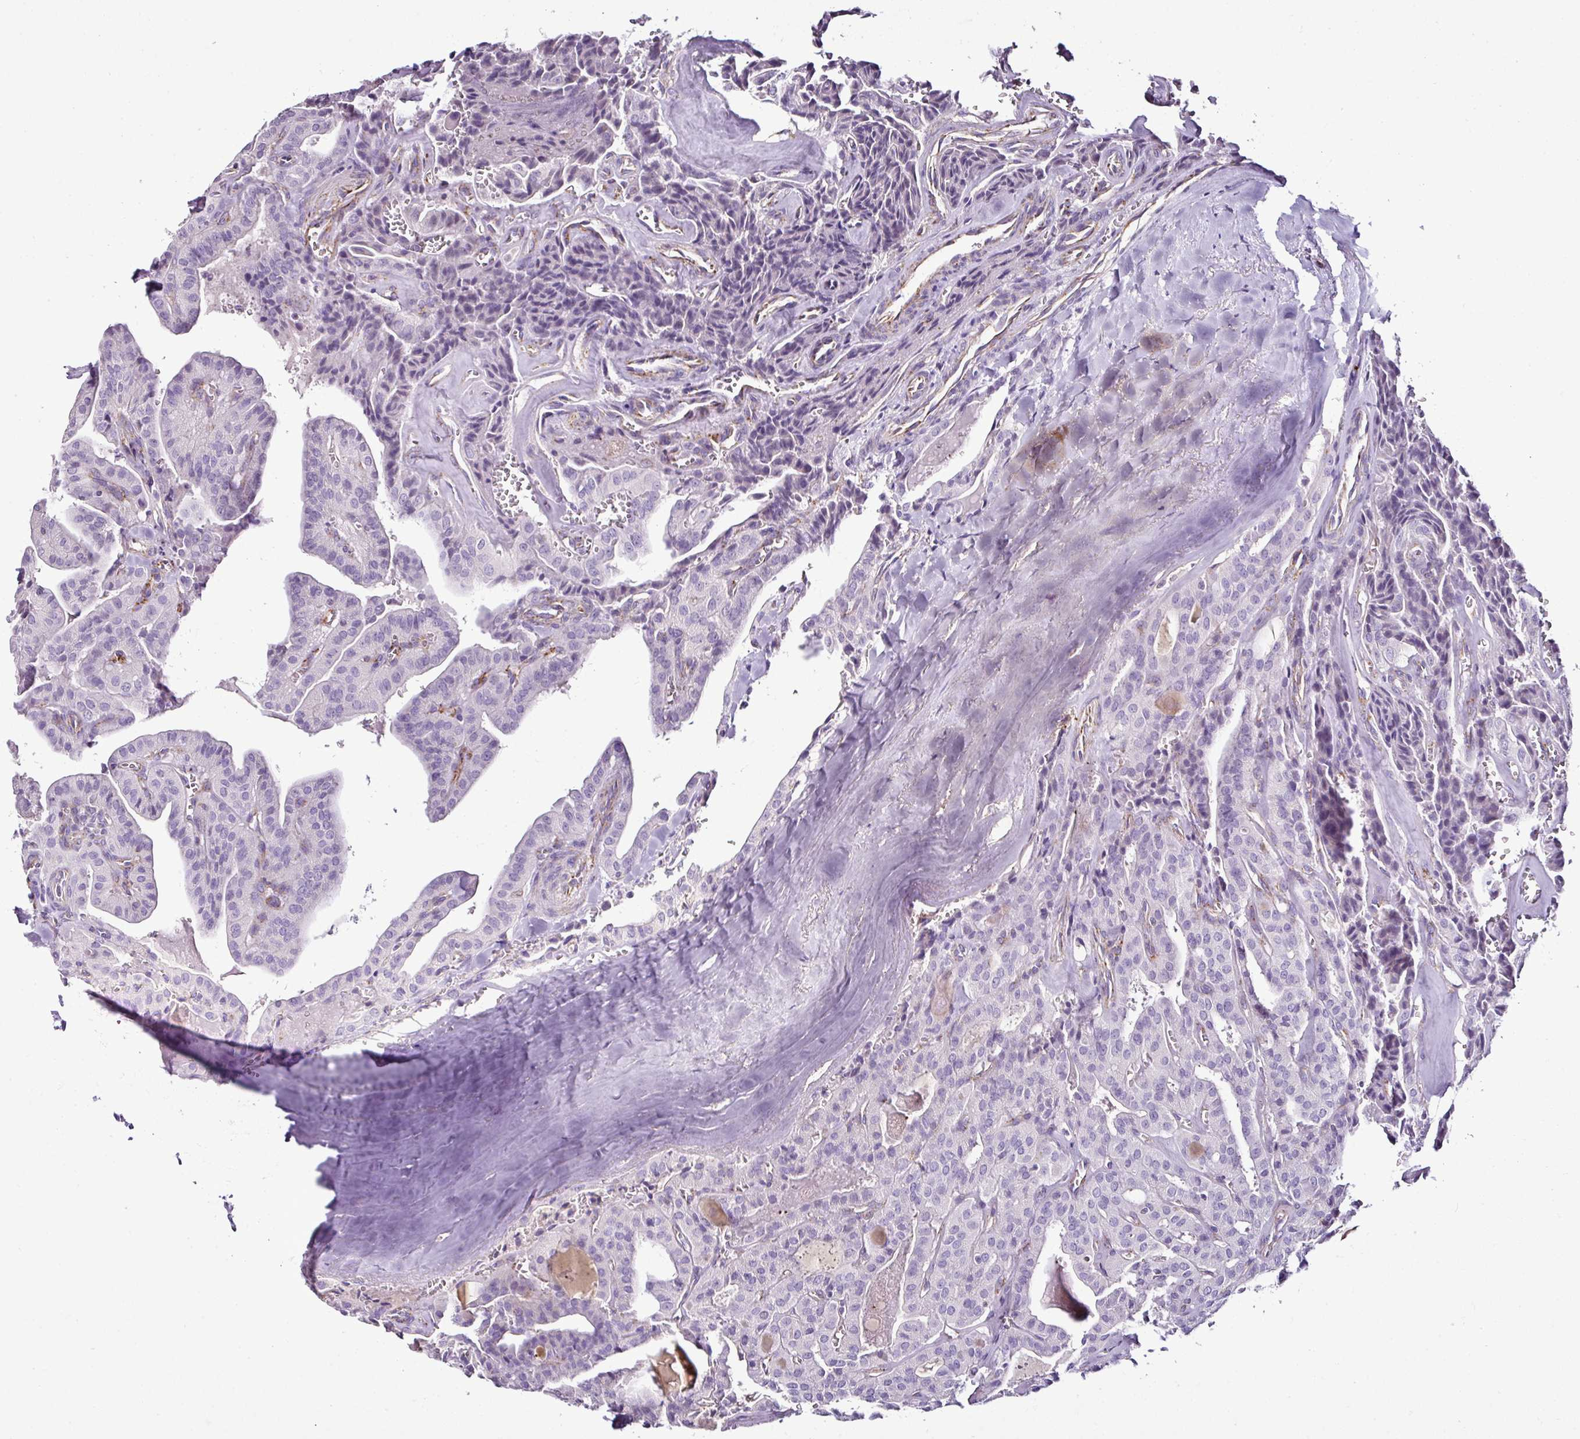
{"staining": {"intensity": "moderate", "quantity": "<25%", "location": "cytoplasmic/membranous"}, "tissue": "thyroid cancer", "cell_type": "Tumor cells", "image_type": "cancer", "snomed": [{"axis": "morphology", "description": "Papillary adenocarcinoma, NOS"}, {"axis": "topography", "description": "Thyroid gland"}], "caption": "Immunohistochemical staining of papillary adenocarcinoma (thyroid) reveals moderate cytoplasmic/membranous protein expression in approximately <25% of tumor cells.", "gene": "DPAGT1", "patient": {"sex": "male", "age": 52}}